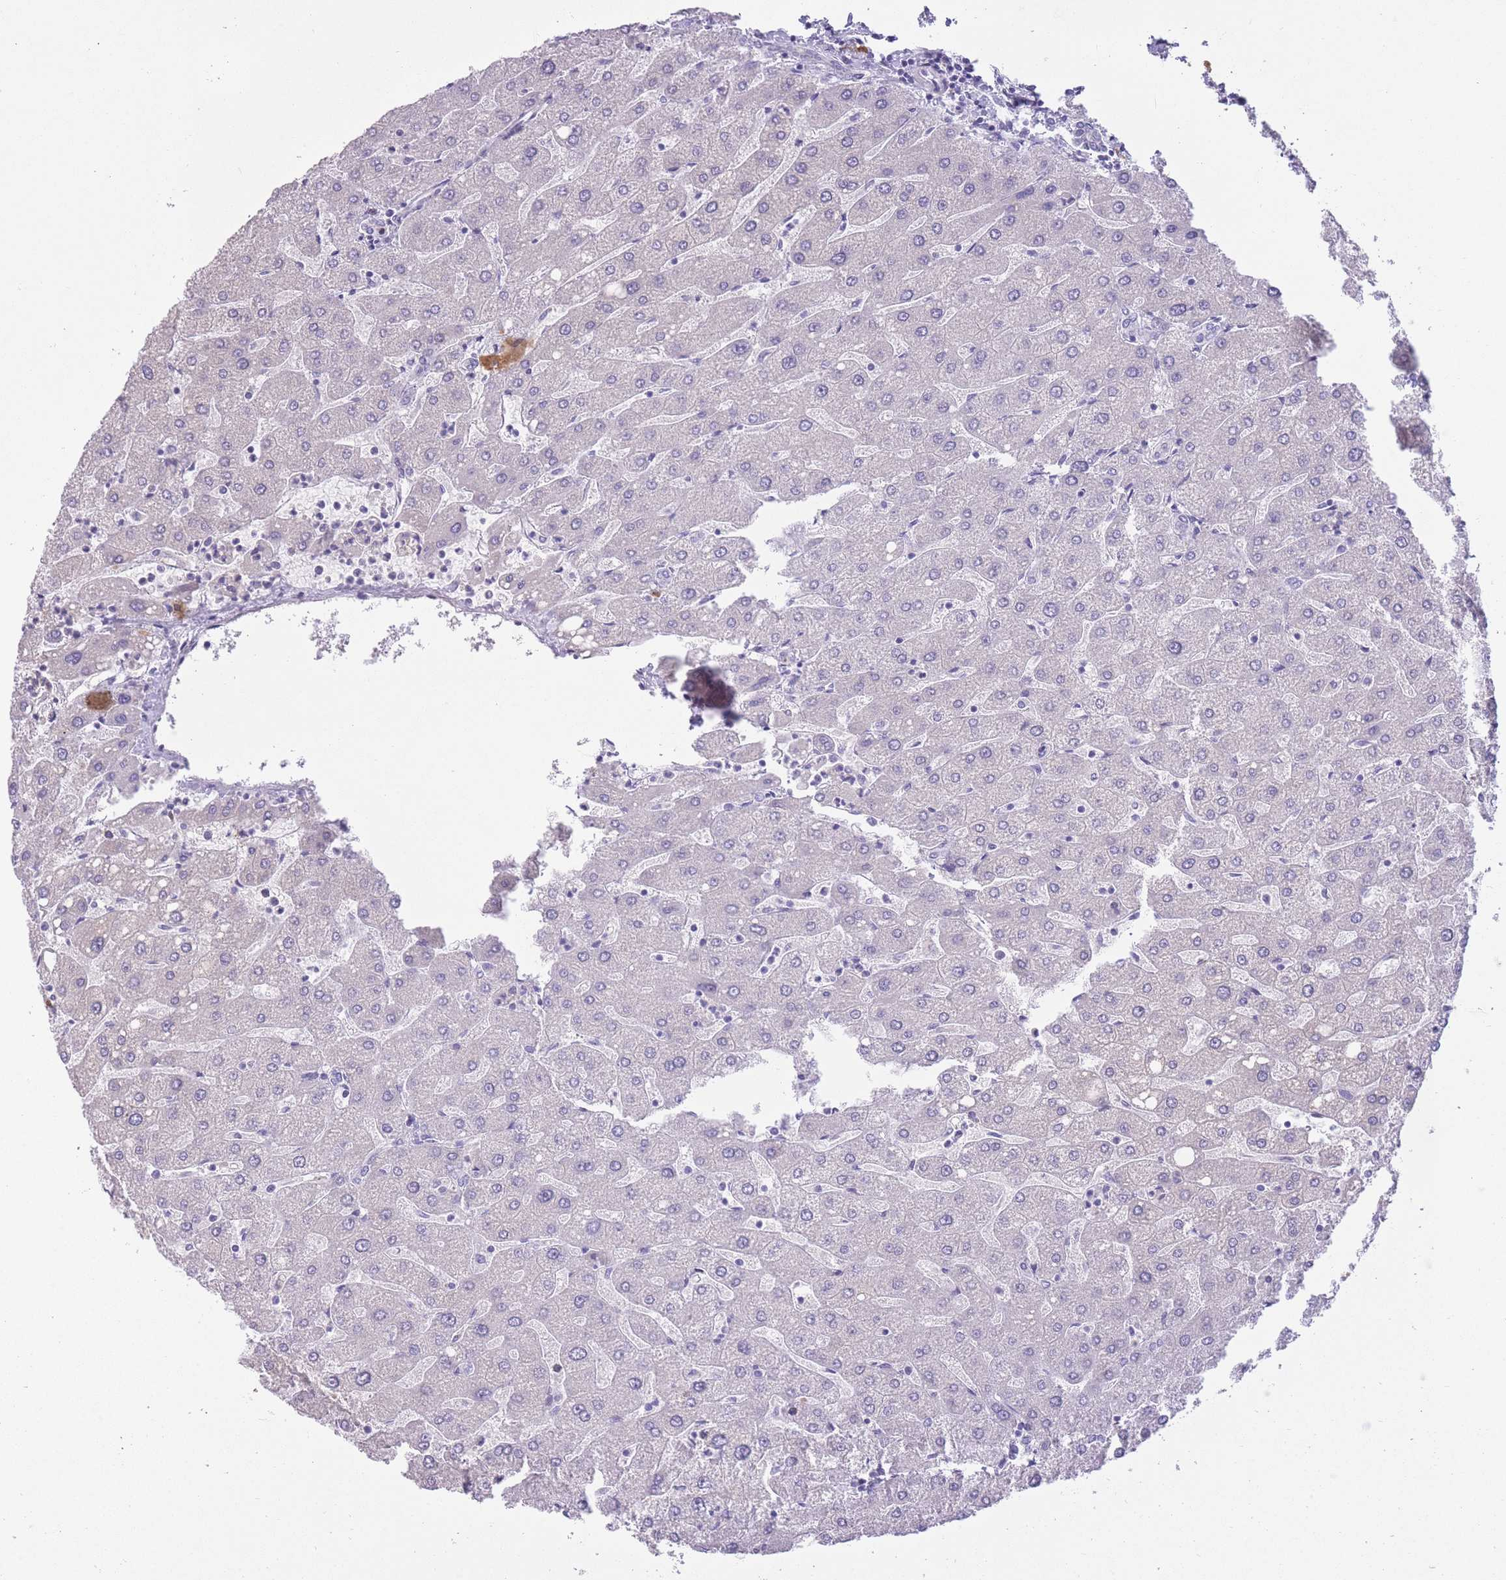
{"staining": {"intensity": "negative", "quantity": "none", "location": "none"}, "tissue": "liver", "cell_type": "Cholangiocytes", "image_type": "normal", "snomed": [{"axis": "morphology", "description": "Normal tissue, NOS"}, {"axis": "topography", "description": "Liver"}], "caption": "Histopathology image shows no significant protein expression in cholangiocytes of unremarkable liver.", "gene": "WDR70", "patient": {"sex": "male", "age": 67}}